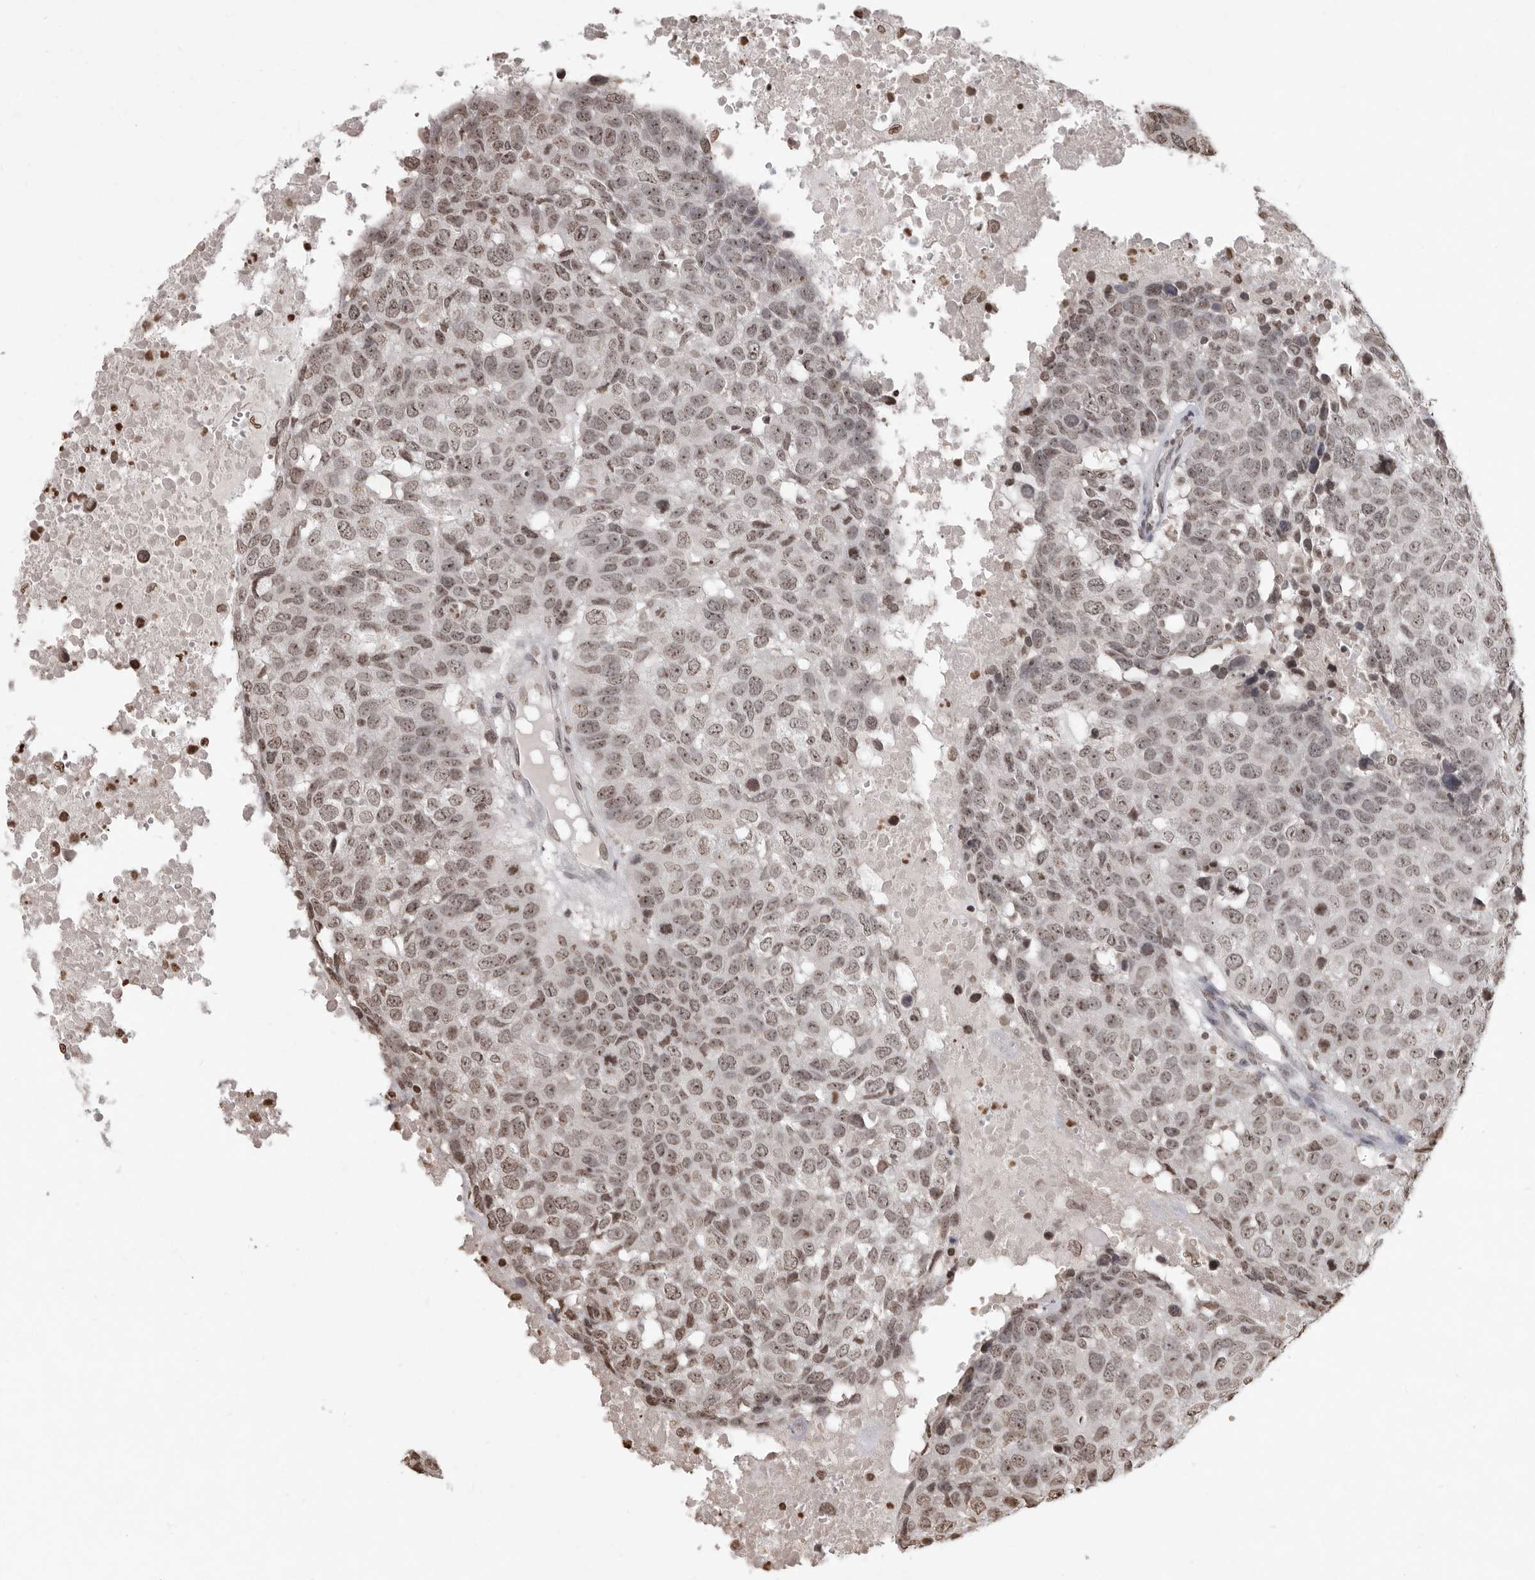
{"staining": {"intensity": "weak", "quantity": "25%-75%", "location": "nuclear"}, "tissue": "head and neck cancer", "cell_type": "Tumor cells", "image_type": "cancer", "snomed": [{"axis": "morphology", "description": "Squamous cell carcinoma, NOS"}, {"axis": "topography", "description": "Head-Neck"}], "caption": "There is low levels of weak nuclear staining in tumor cells of squamous cell carcinoma (head and neck), as demonstrated by immunohistochemical staining (brown color).", "gene": "WDR45", "patient": {"sex": "male", "age": 66}}